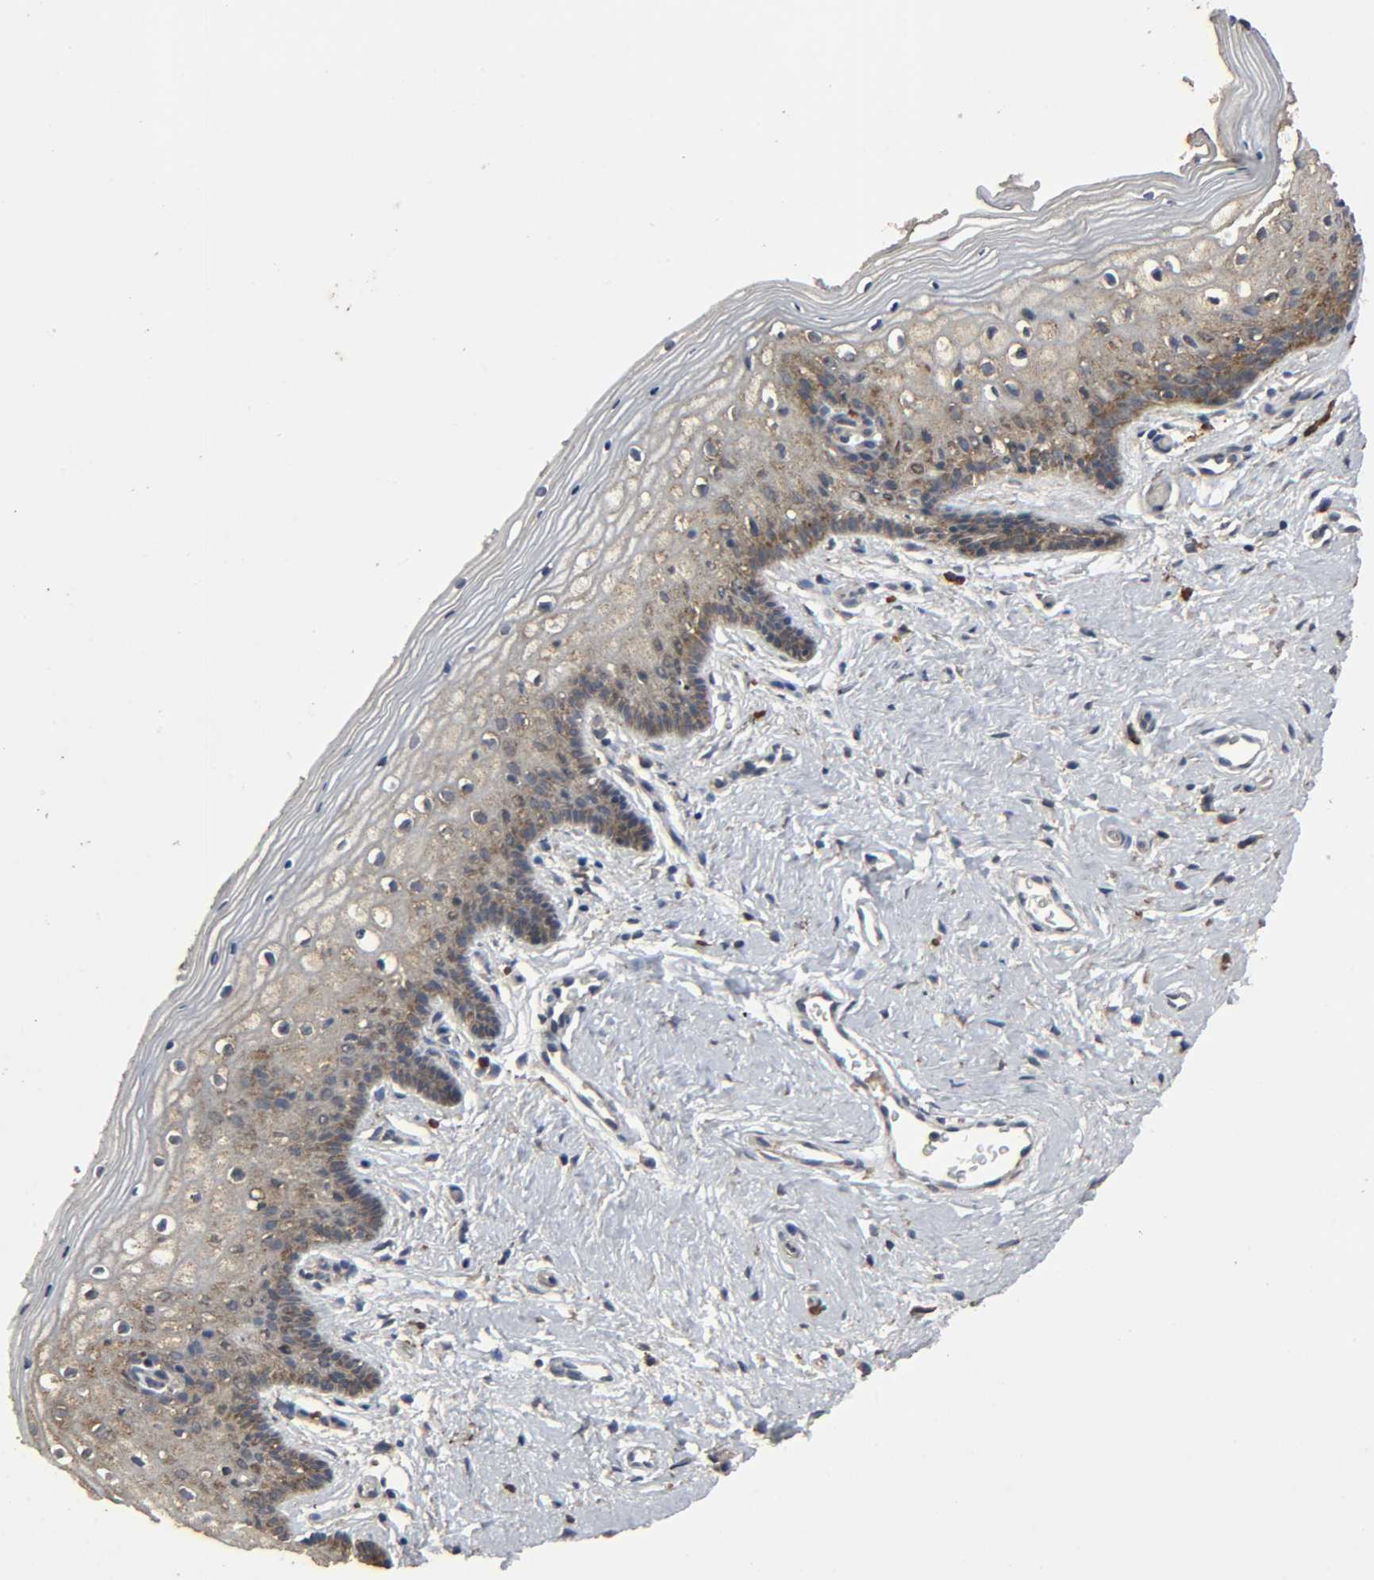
{"staining": {"intensity": "moderate", "quantity": "25%-75%", "location": "cytoplasmic/membranous"}, "tissue": "vagina", "cell_type": "Squamous epithelial cells", "image_type": "normal", "snomed": [{"axis": "morphology", "description": "Normal tissue, NOS"}, {"axis": "topography", "description": "Vagina"}], "caption": "Vagina stained with immunohistochemistry displays moderate cytoplasmic/membranous expression in about 25%-75% of squamous epithelial cells.", "gene": "DDX6", "patient": {"sex": "female", "age": 46}}